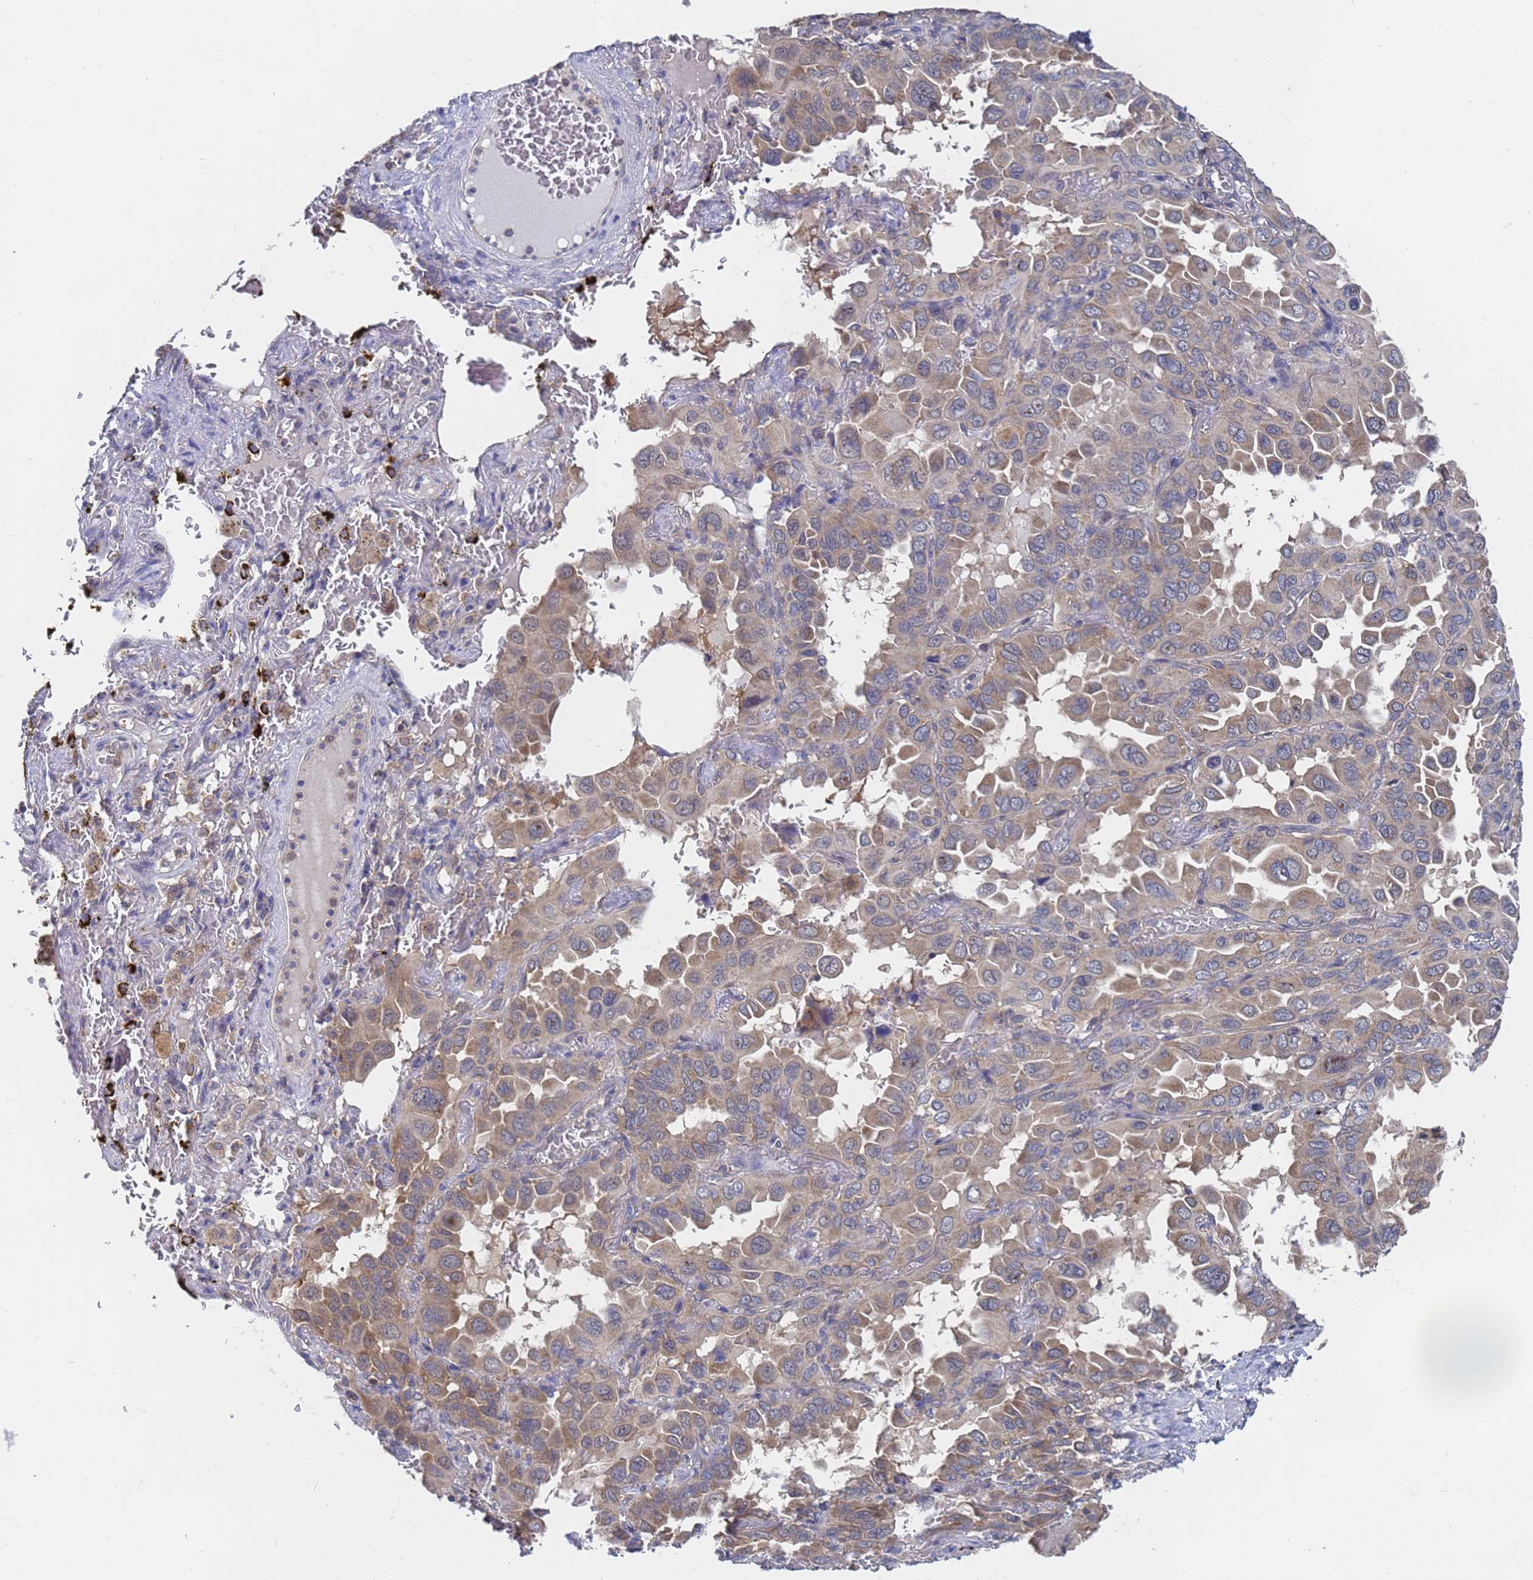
{"staining": {"intensity": "moderate", "quantity": "25%-75%", "location": "cytoplasmic/membranous"}, "tissue": "lung cancer", "cell_type": "Tumor cells", "image_type": "cancer", "snomed": [{"axis": "morphology", "description": "Adenocarcinoma, NOS"}, {"axis": "topography", "description": "Lung"}], "caption": "This image reveals IHC staining of human lung adenocarcinoma, with medium moderate cytoplasmic/membranous staining in about 25%-75% of tumor cells.", "gene": "ALS2CL", "patient": {"sex": "male", "age": 64}}